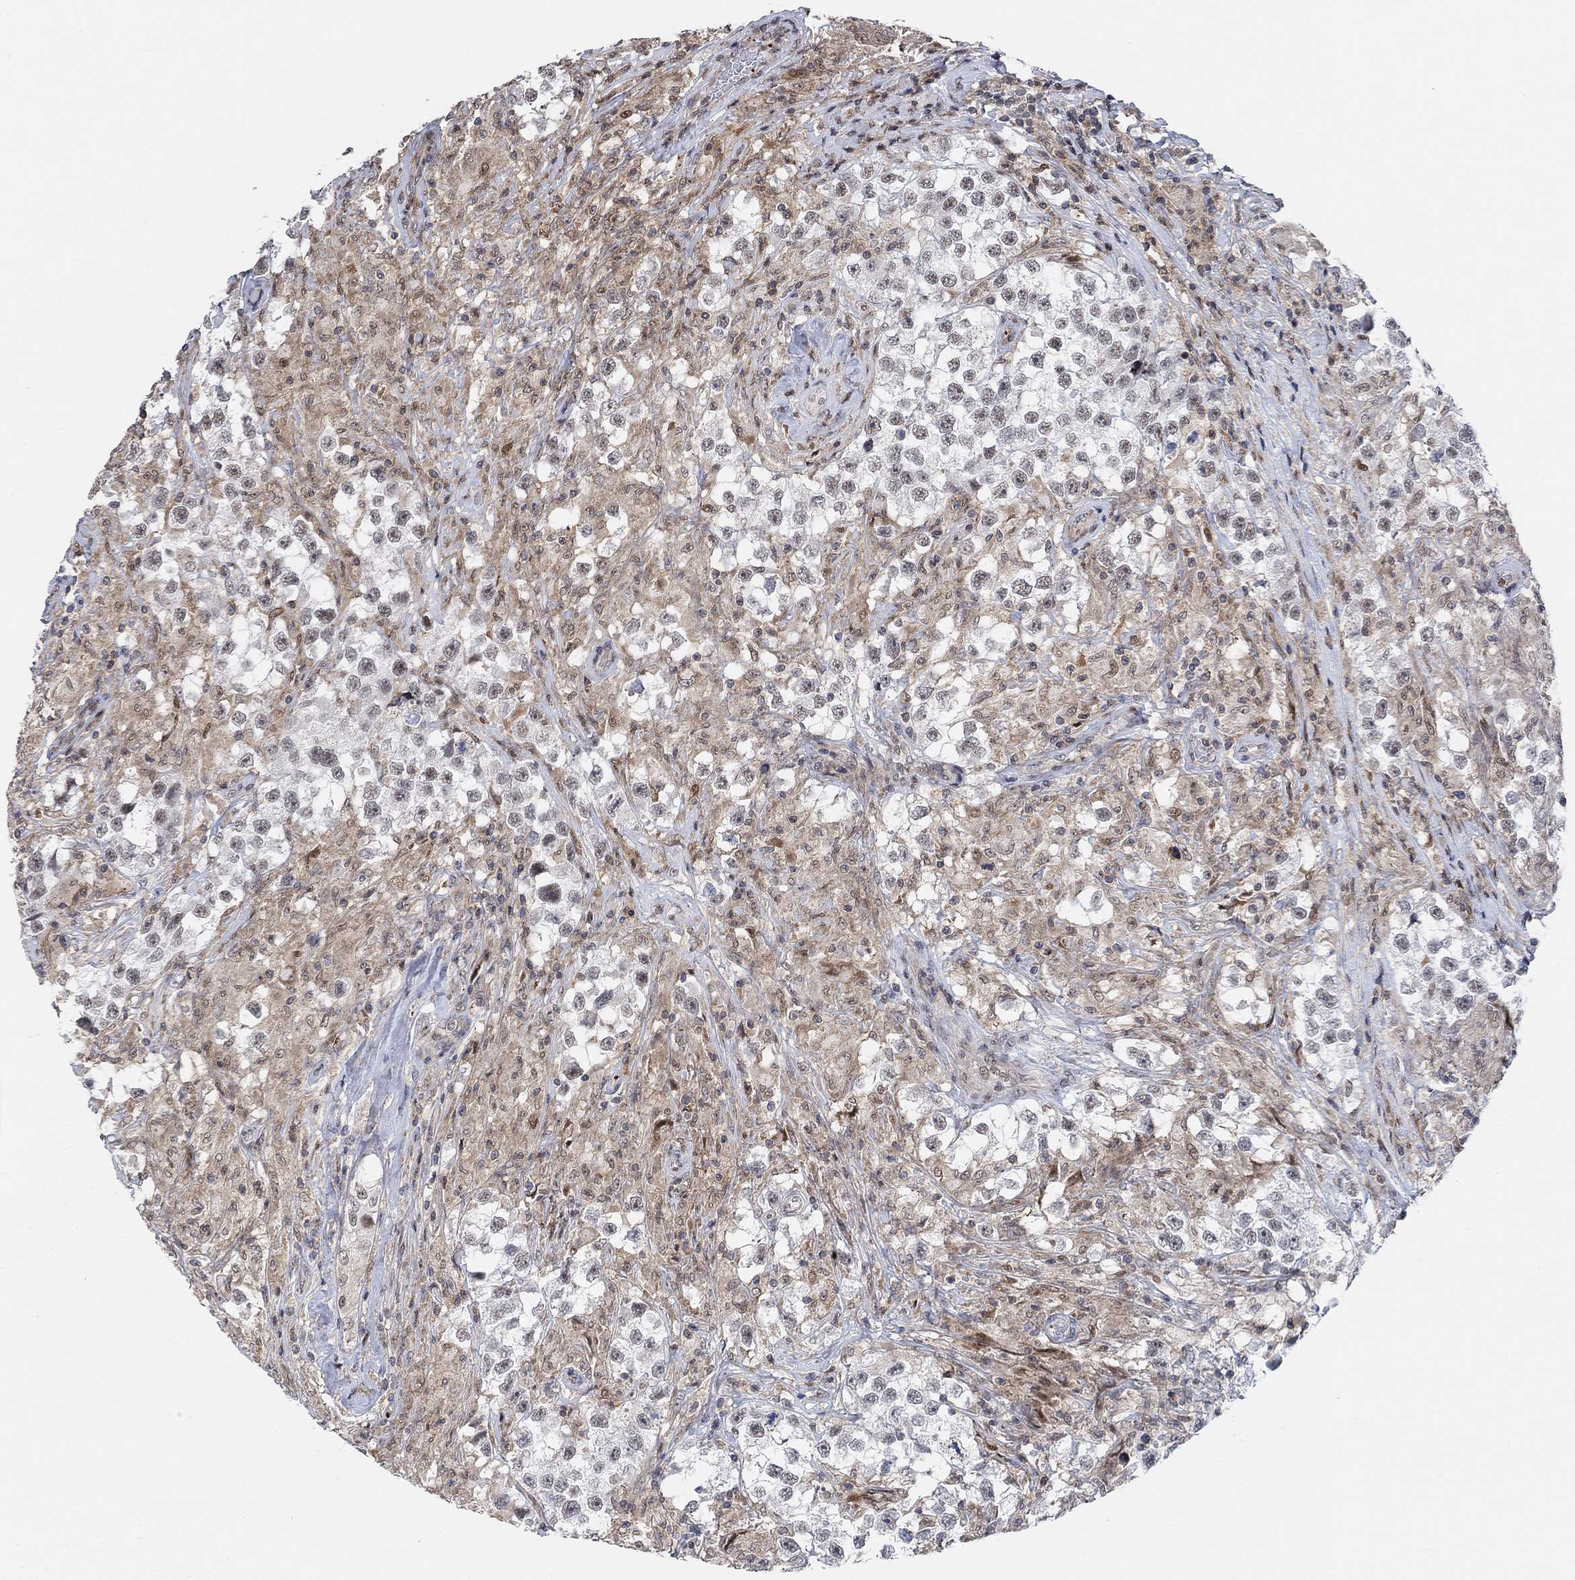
{"staining": {"intensity": "negative", "quantity": "none", "location": "none"}, "tissue": "testis cancer", "cell_type": "Tumor cells", "image_type": "cancer", "snomed": [{"axis": "morphology", "description": "Seminoma, NOS"}, {"axis": "topography", "description": "Testis"}], "caption": "Testis cancer (seminoma) was stained to show a protein in brown. There is no significant expression in tumor cells. (DAB IHC, high magnification).", "gene": "PWWP2B", "patient": {"sex": "male", "age": 46}}